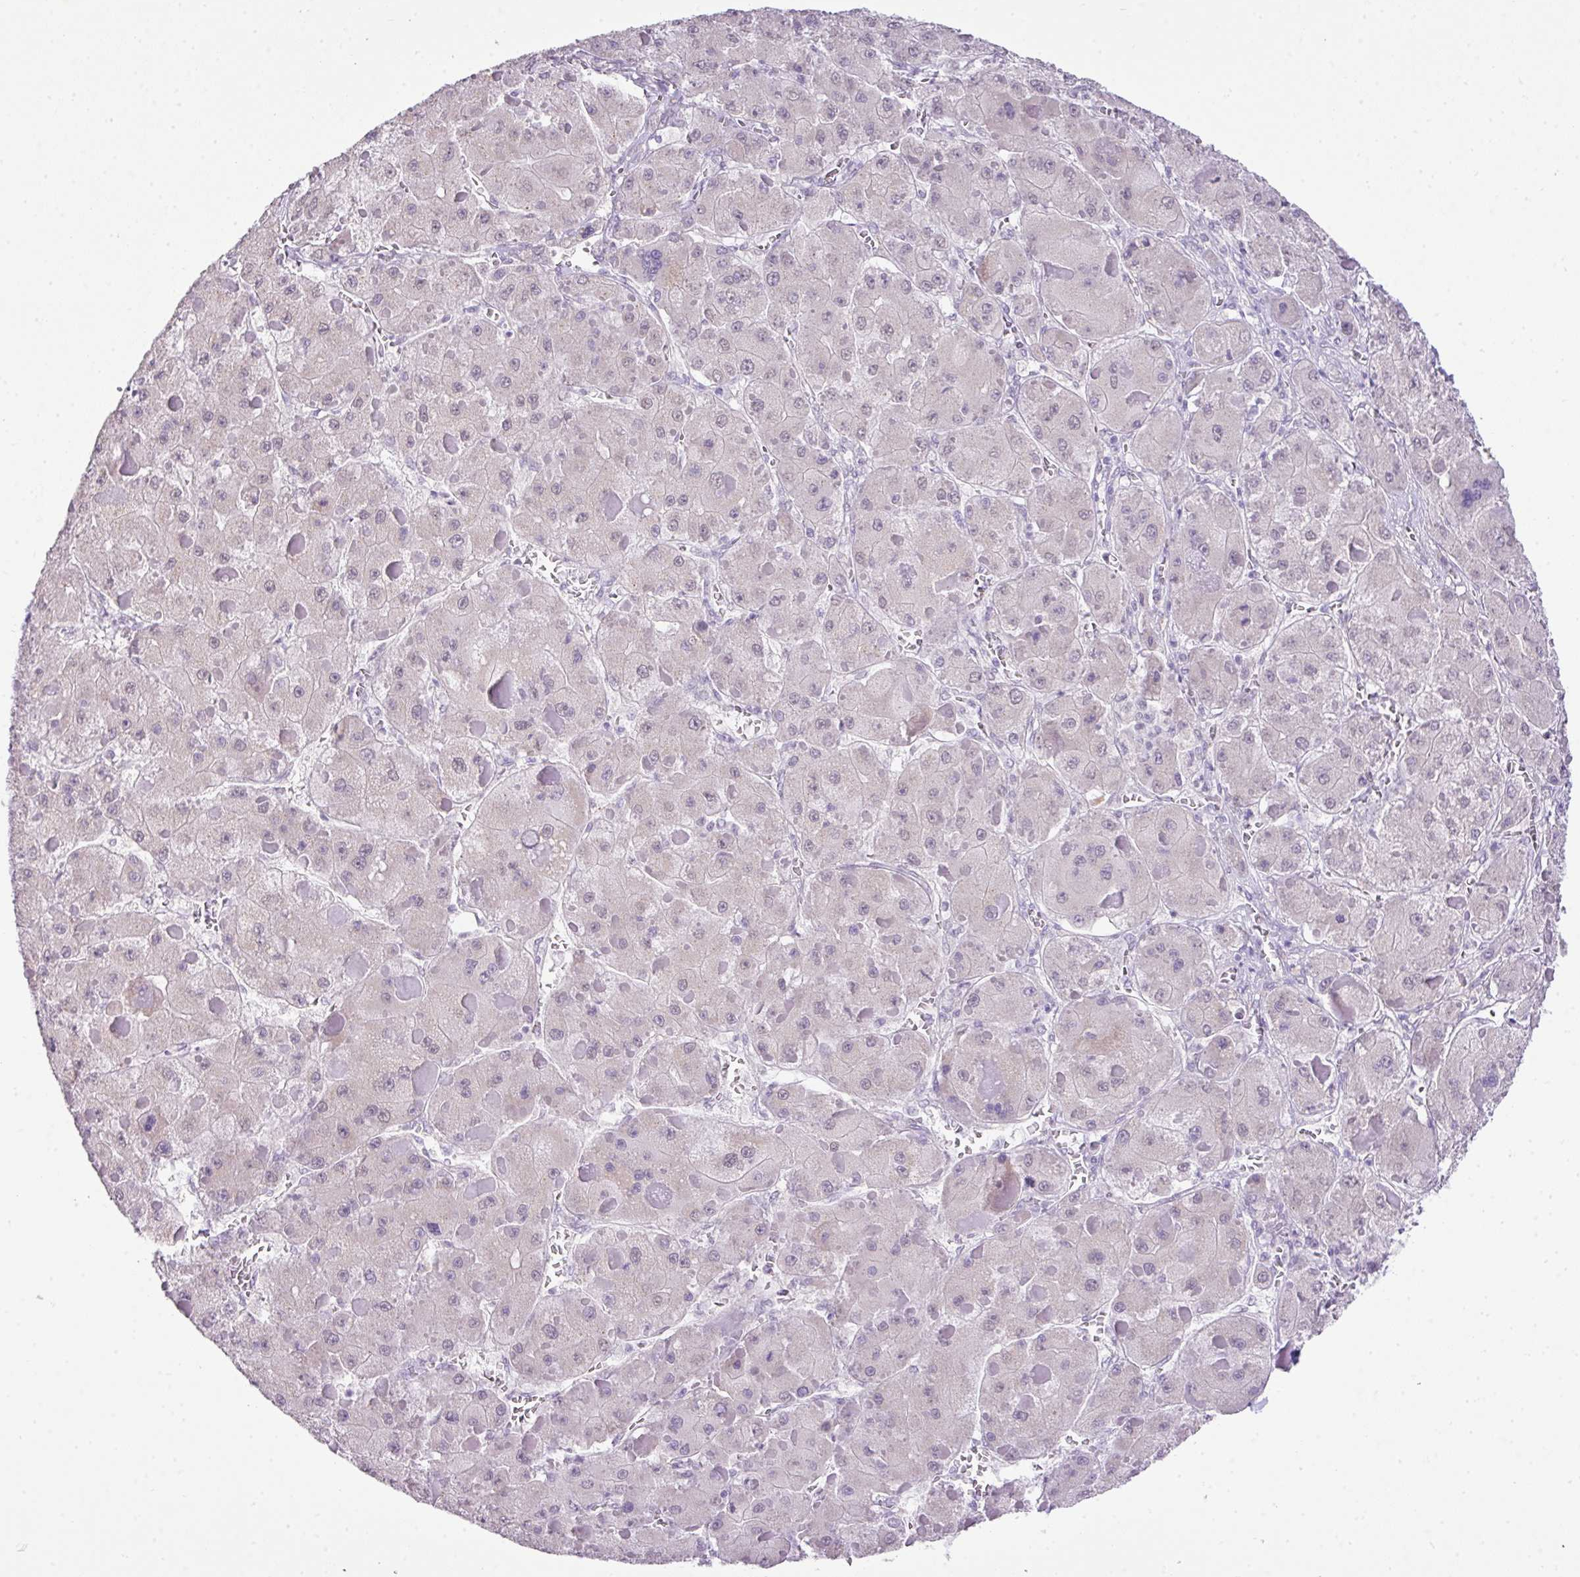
{"staining": {"intensity": "negative", "quantity": "none", "location": "none"}, "tissue": "liver cancer", "cell_type": "Tumor cells", "image_type": "cancer", "snomed": [{"axis": "morphology", "description": "Carcinoma, Hepatocellular, NOS"}, {"axis": "topography", "description": "Liver"}], "caption": "Protein analysis of liver hepatocellular carcinoma displays no significant expression in tumor cells.", "gene": "DIP2A", "patient": {"sex": "female", "age": 73}}